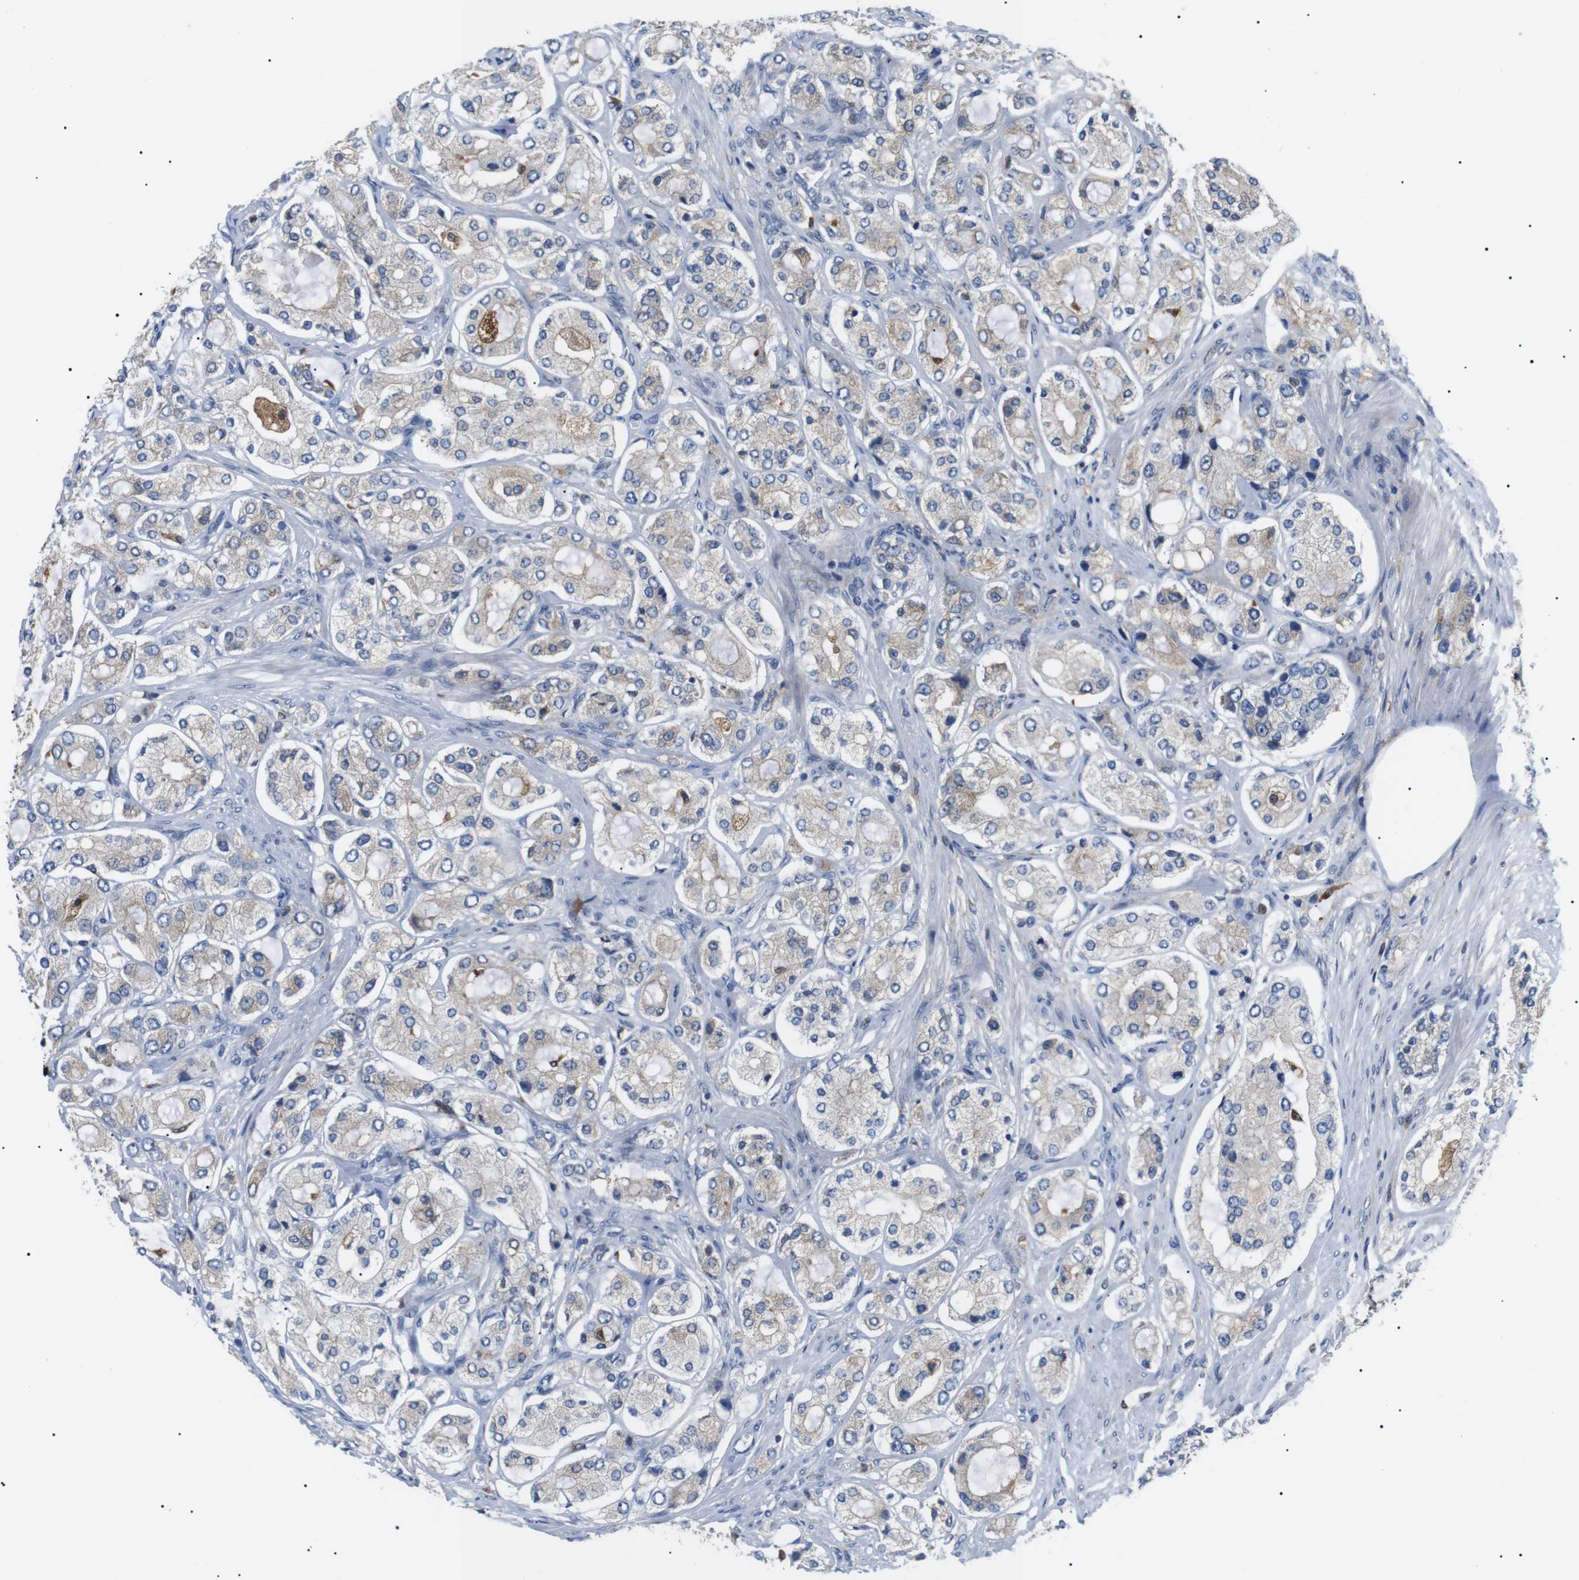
{"staining": {"intensity": "weak", "quantity": "25%-75%", "location": "cytoplasmic/membranous"}, "tissue": "prostate cancer", "cell_type": "Tumor cells", "image_type": "cancer", "snomed": [{"axis": "morphology", "description": "Adenocarcinoma, High grade"}, {"axis": "topography", "description": "Prostate"}], "caption": "Prostate high-grade adenocarcinoma was stained to show a protein in brown. There is low levels of weak cytoplasmic/membranous expression in approximately 25%-75% of tumor cells.", "gene": "RAB9A", "patient": {"sex": "male", "age": 65}}